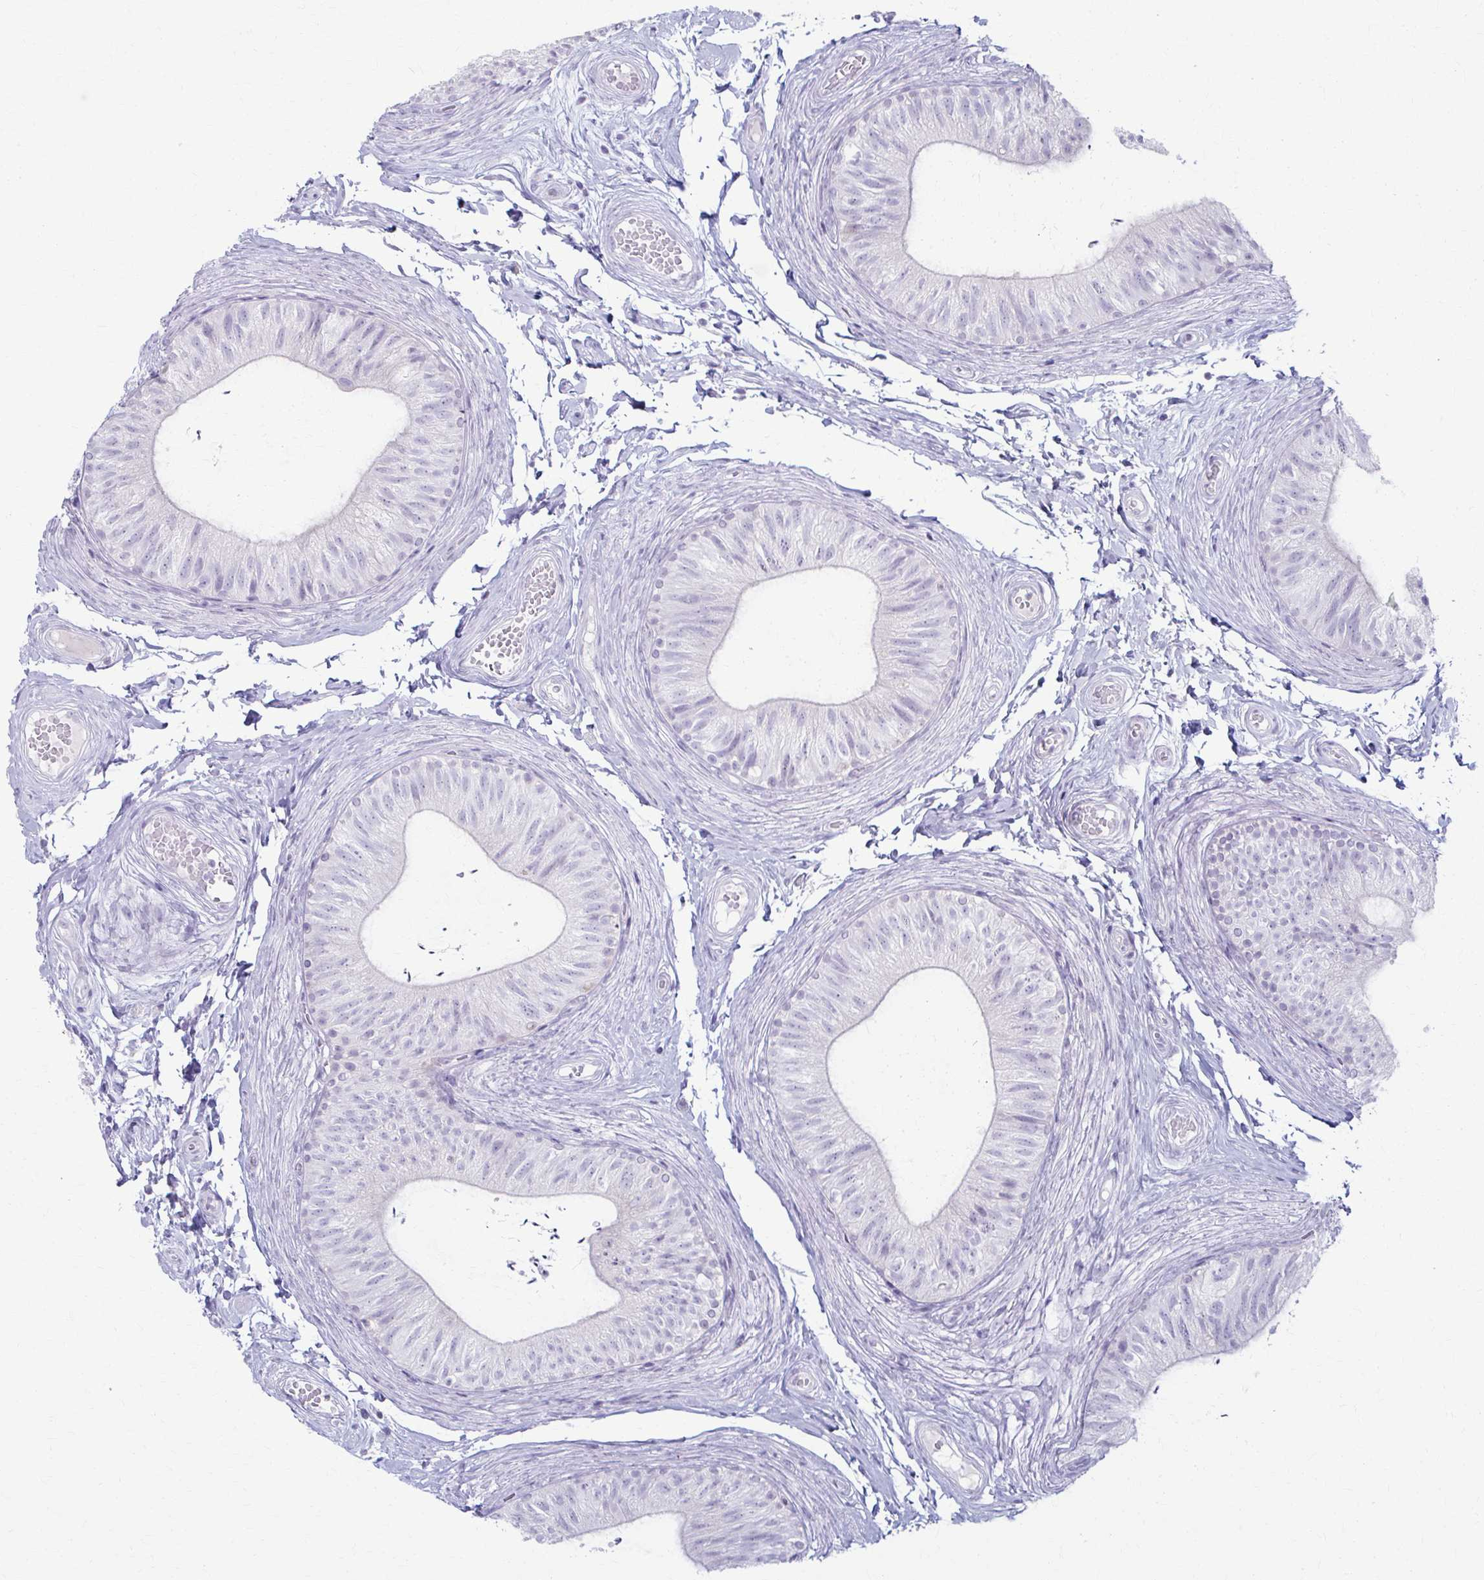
{"staining": {"intensity": "negative", "quantity": "none", "location": "none"}, "tissue": "epididymis", "cell_type": "Glandular cells", "image_type": "normal", "snomed": [{"axis": "morphology", "description": "Normal tissue, NOS"}, {"axis": "topography", "description": "Epididymis, spermatic cord, NOS"}, {"axis": "topography", "description": "Epididymis"}, {"axis": "topography", "description": "Peripheral nerve tissue"}], "caption": "High power microscopy histopathology image of an immunohistochemistry photomicrograph of unremarkable epididymis, revealing no significant positivity in glandular cells.", "gene": "LDLRAP1", "patient": {"sex": "male", "age": 29}}